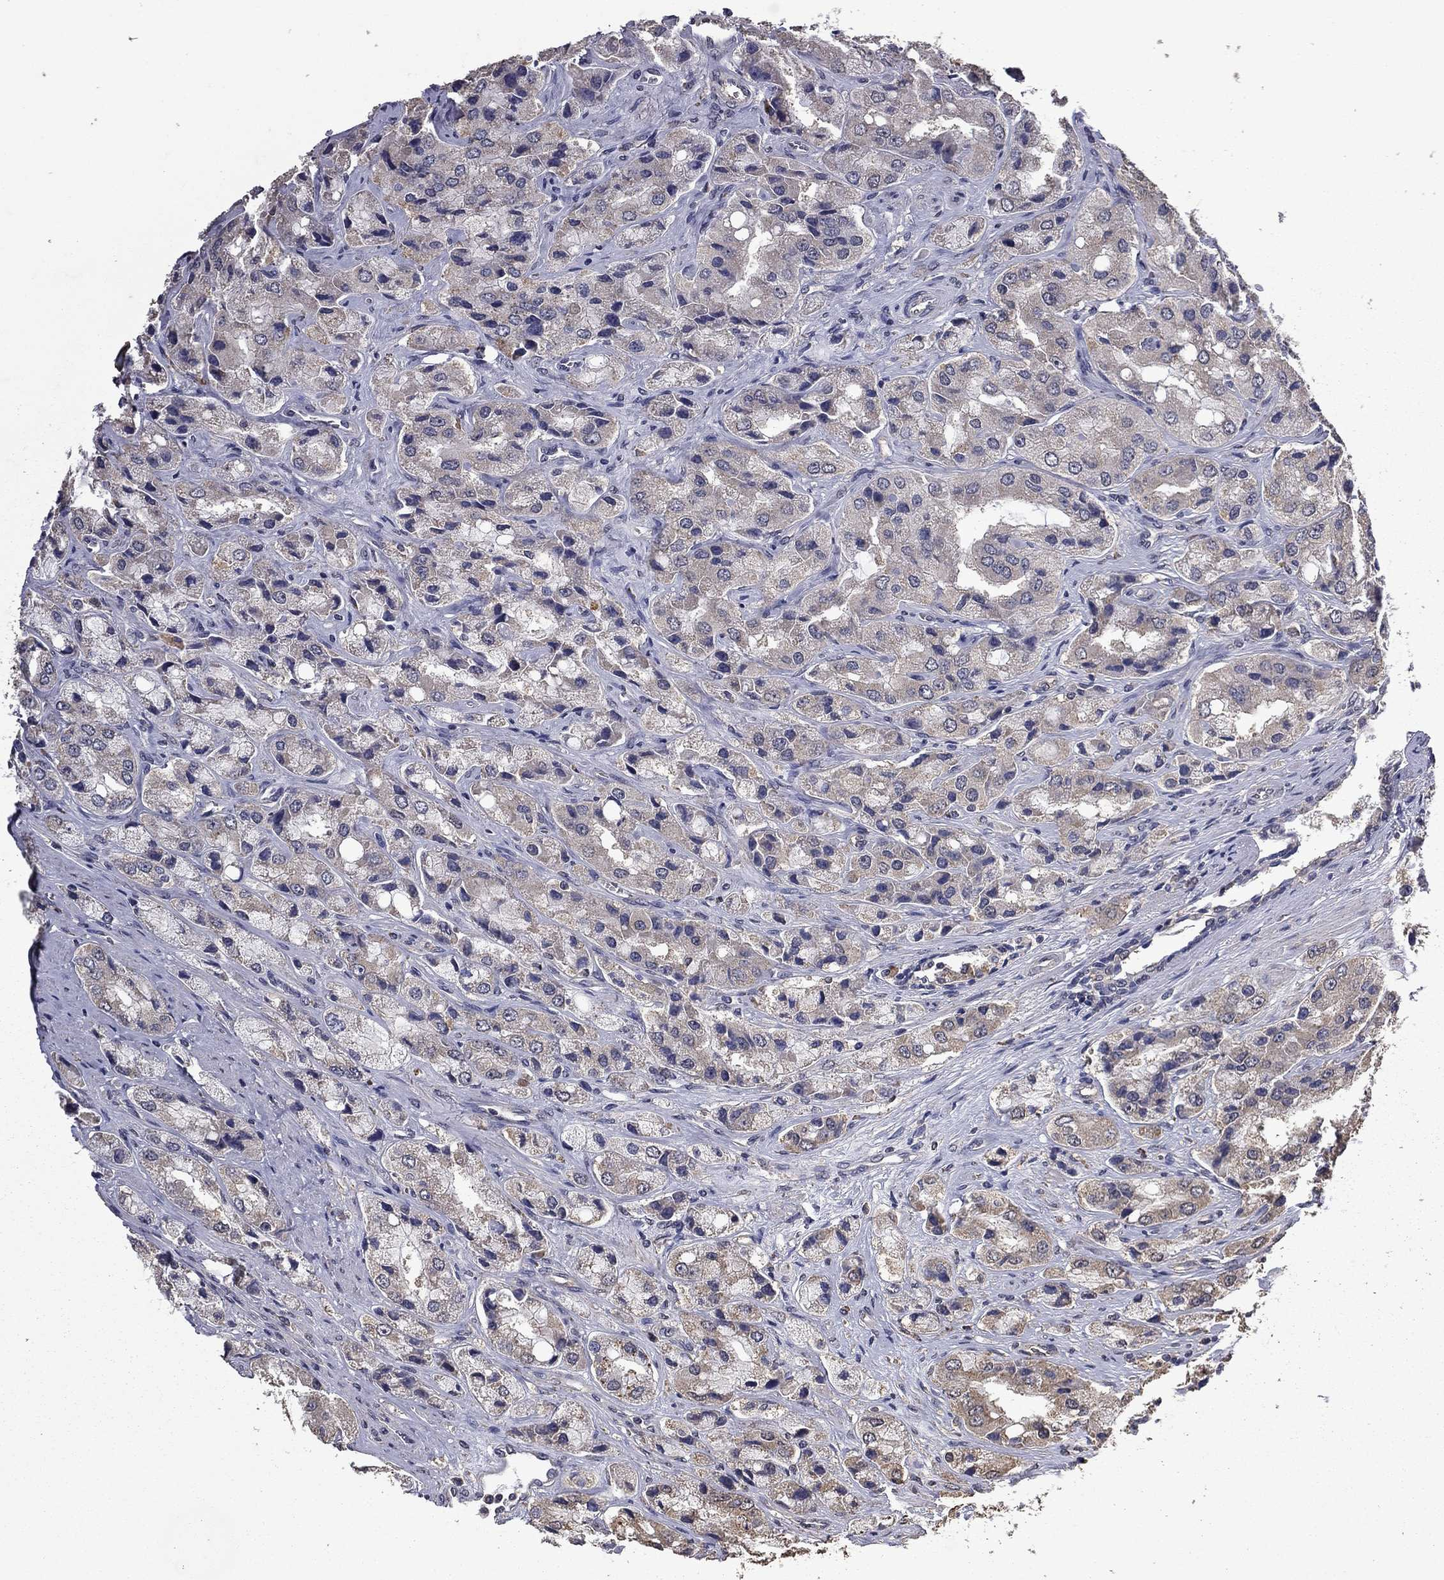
{"staining": {"intensity": "weak", "quantity": "<25%", "location": "cytoplasmic/membranous"}, "tissue": "prostate cancer", "cell_type": "Tumor cells", "image_type": "cancer", "snomed": [{"axis": "morphology", "description": "Adenocarcinoma, Low grade"}, {"axis": "topography", "description": "Prostate"}], "caption": "High magnification brightfield microscopy of adenocarcinoma (low-grade) (prostate) stained with DAB (3,3'-diaminobenzidine) (brown) and counterstained with hematoxylin (blue): tumor cells show no significant expression.", "gene": "MFAP3L", "patient": {"sex": "male", "age": 69}}